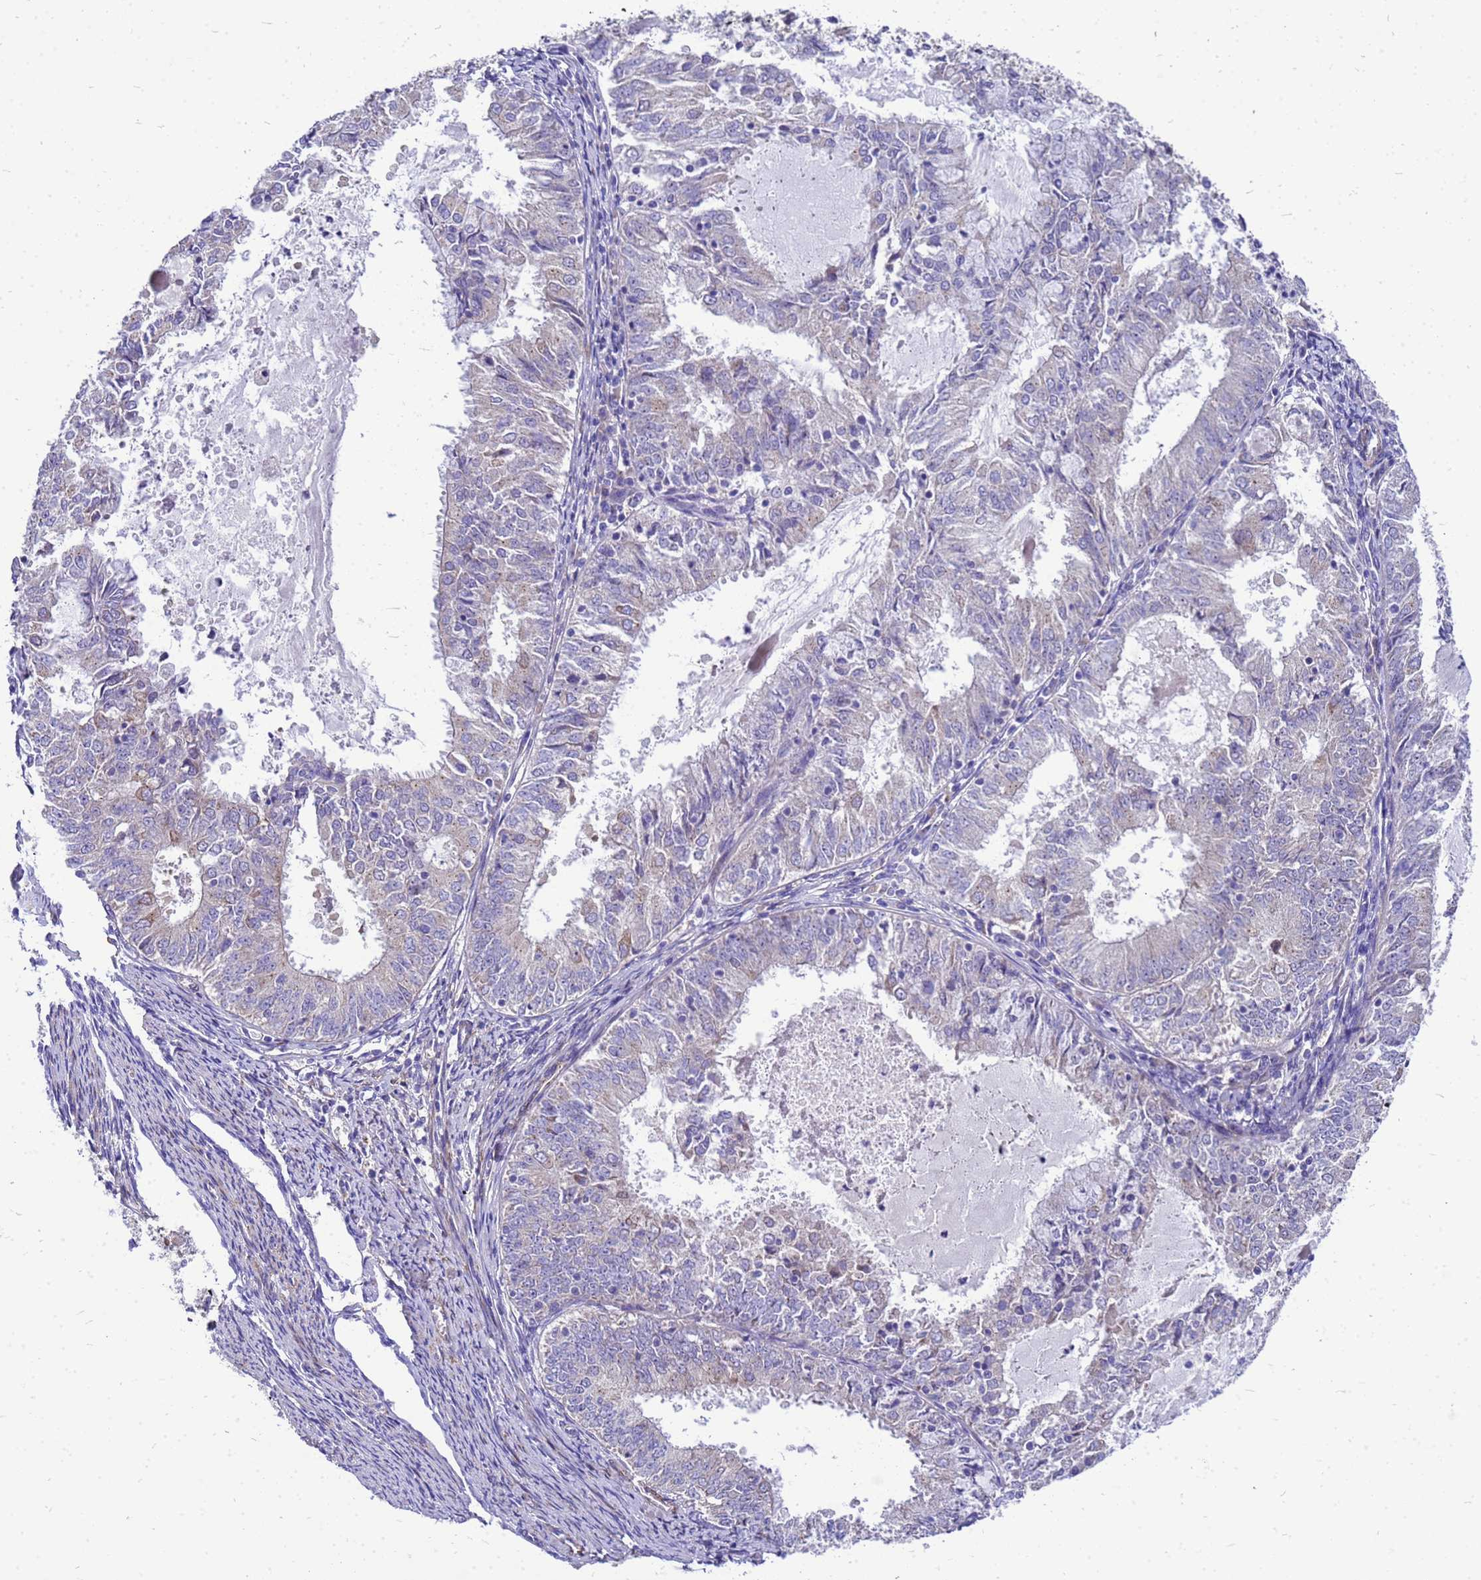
{"staining": {"intensity": "negative", "quantity": "none", "location": "none"}, "tissue": "endometrial cancer", "cell_type": "Tumor cells", "image_type": "cancer", "snomed": [{"axis": "morphology", "description": "Adenocarcinoma, NOS"}, {"axis": "topography", "description": "Endometrium"}], "caption": "The histopathology image reveals no staining of tumor cells in endometrial cancer (adenocarcinoma). (Immunohistochemistry, brightfield microscopy, high magnification).", "gene": "POP7", "patient": {"sex": "female", "age": 57}}